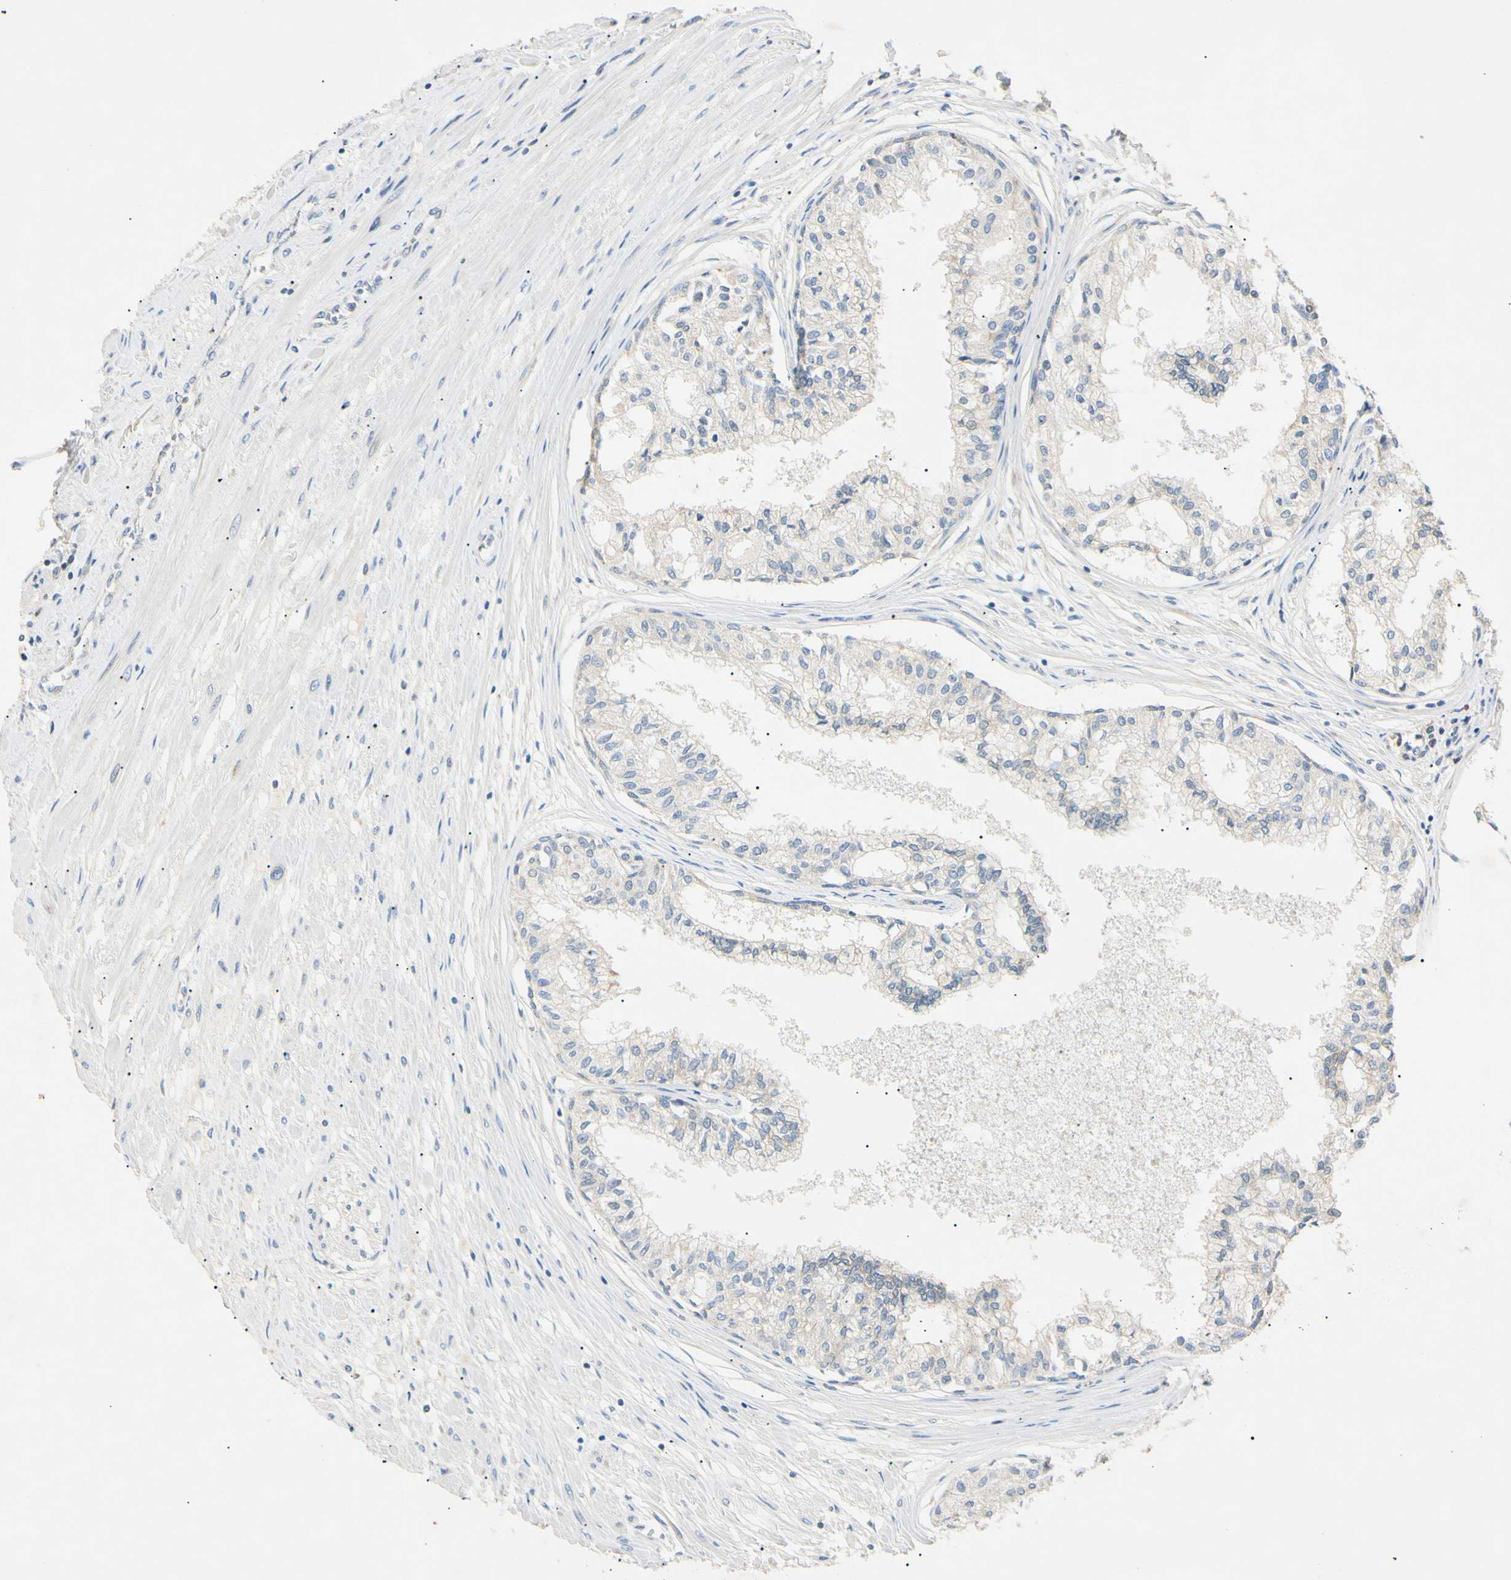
{"staining": {"intensity": "weak", "quantity": ">75%", "location": "cytoplasmic/membranous"}, "tissue": "prostate", "cell_type": "Glandular cells", "image_type": "normal", "snomed": [{"axis": "morphology", "description": "Normal tissue, NOS"}, {"axis": "topography", "description": "Prostate"}, {"axis": "topography", "description": "Seminal veicle"}], "caption": "Weak cytoplasmic/membranous staining is identified in approximately >75% of glandular cells in normal prostate. (DAB IHC with brightfield microscopy, high magnification).", "gene": "DNAJB12", "patient": {"sex": "male", "age": 60}}